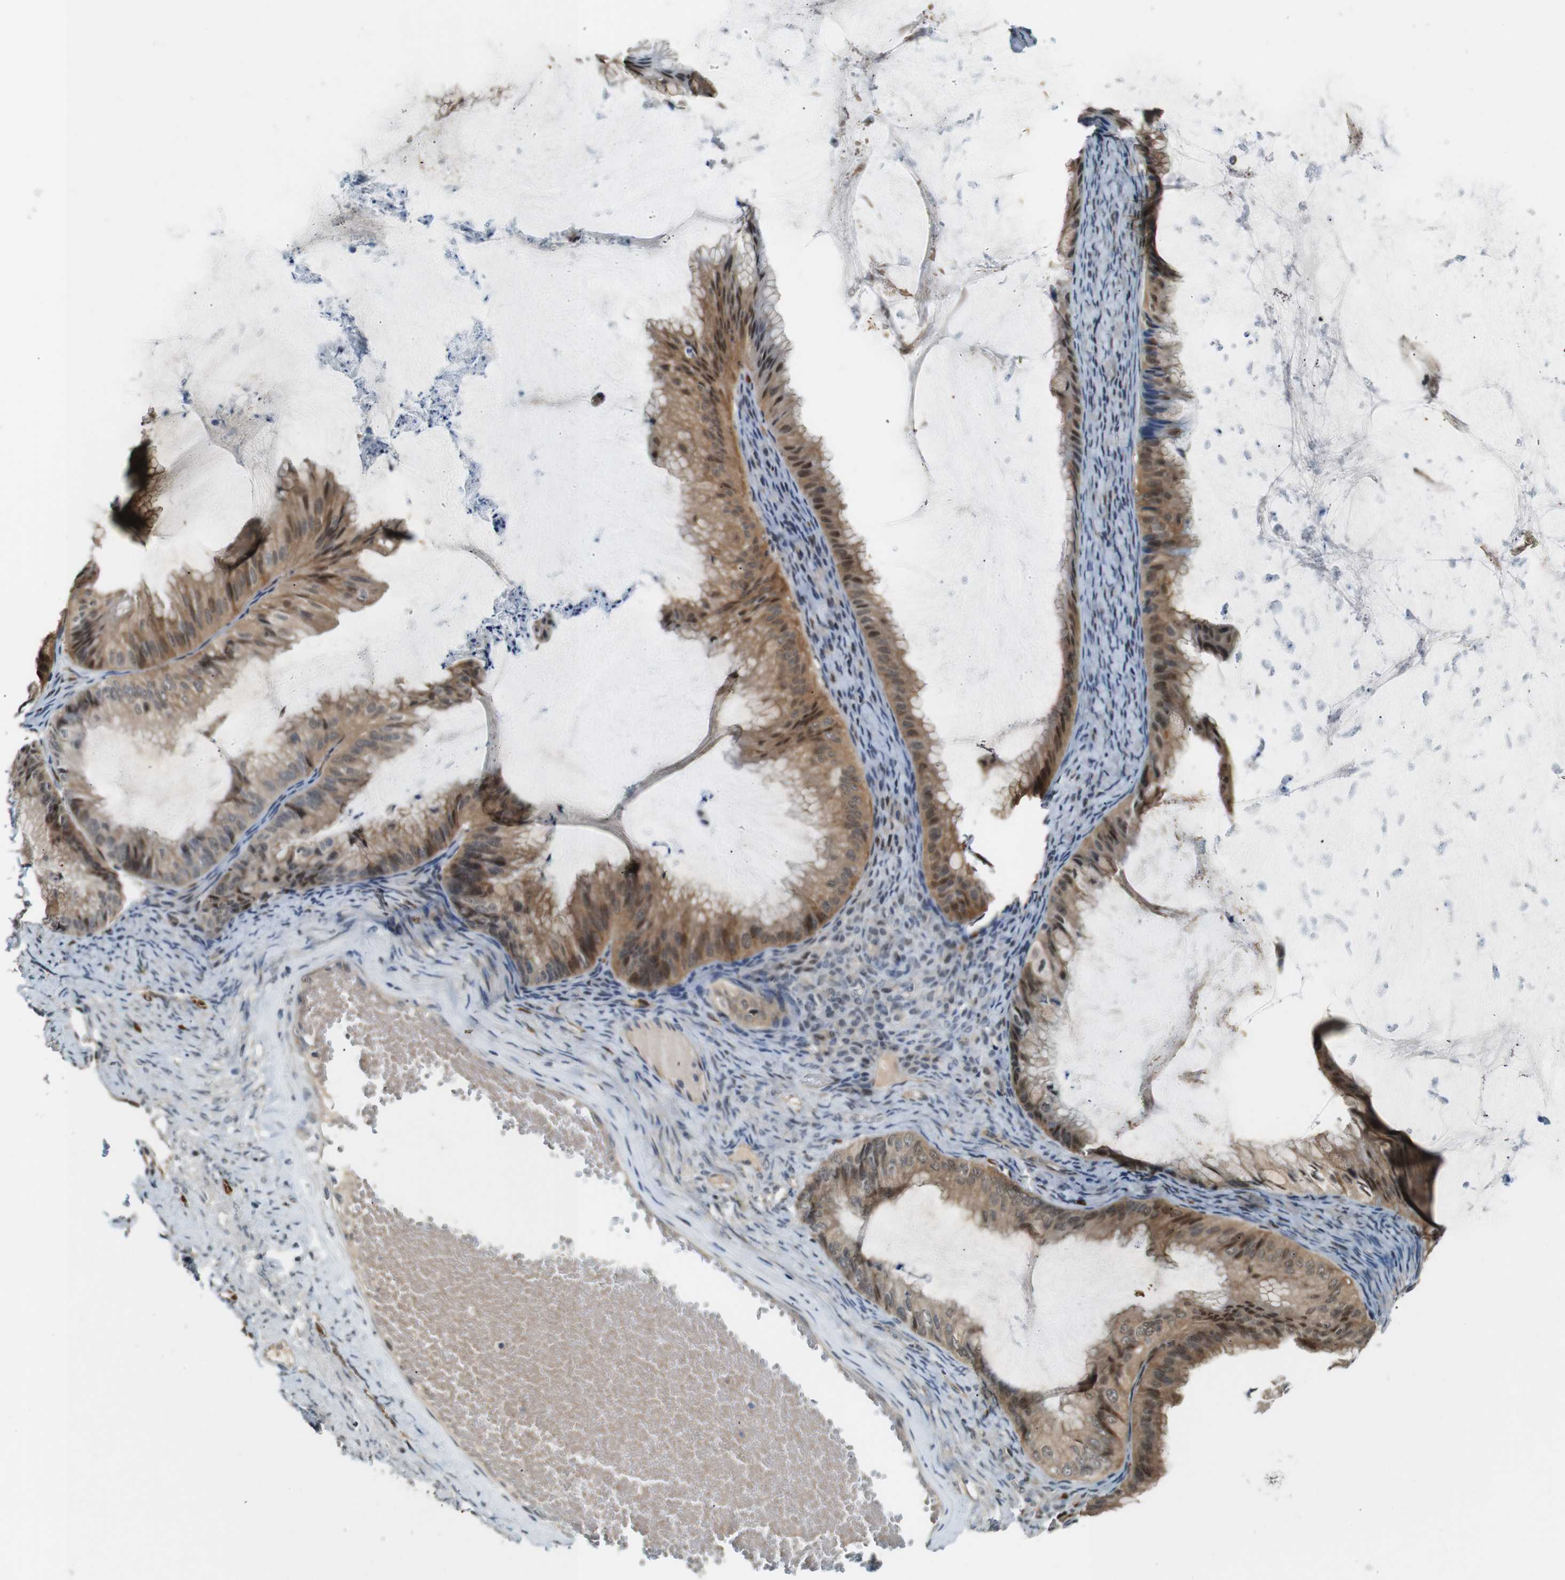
{"staining": {"intensity": "moderate", "quantity": ">75%", "location": "cytoplasmic/membranous,nuclear"}, "tissue": "ovarian cancer", "cell_type": "Tumor cells", "image_type": "cancer", "snomed": [{"axis": "morphology", "description": "Cystadenocarcinoma, mucinous, NOS"}, {"axis": "topography", "description": "Ovary"}], "caption": "Human ovarian mucinous cystadenocarcinoma stained with a protein marker reveals moderate staining in tumor cells.", "gene": "LXN", "patient": {"sex": "female", "age": 61}}